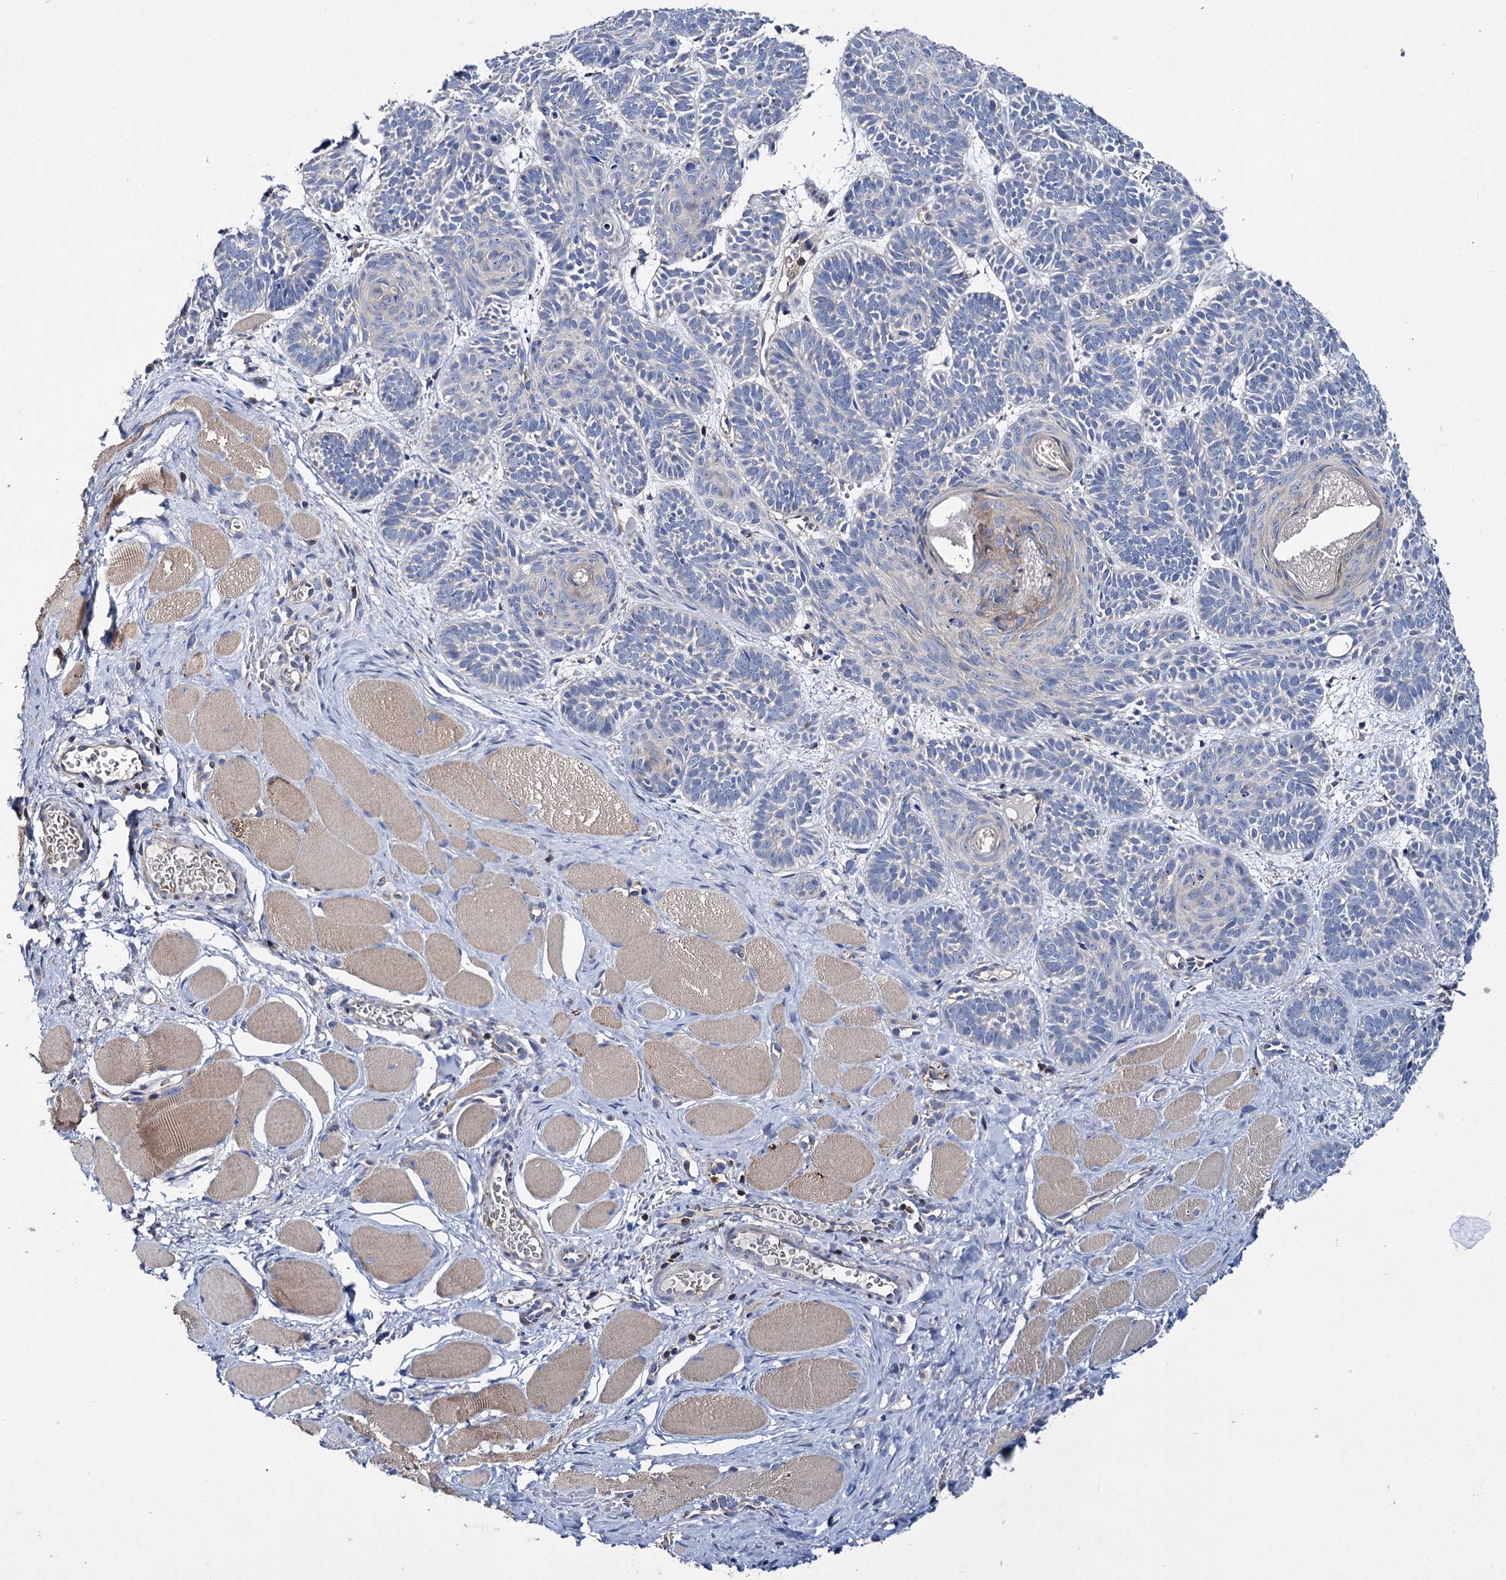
{"staining": {"intensity": "negative", "quantity": "none", "location": "none"}, "tissue": "skin cancer", "cell_type": "Tumor cells", "image_type": "cancer", "snomed": [{"axis": "morphology", "description": "Basal cell carcinoma"}, {"axis": "topography", "description": "Skin"}], "caption": "The photomicrograph displays no significant expression in tumor cells of skin cancer. The staining is performed using DAB (3,3'-diaminobenzidine) brown chromogen with nuclei counter-stained in using hematoxylin.", "gene": "UBASH3B", "patient": {"sex": "male", "age": 85}}